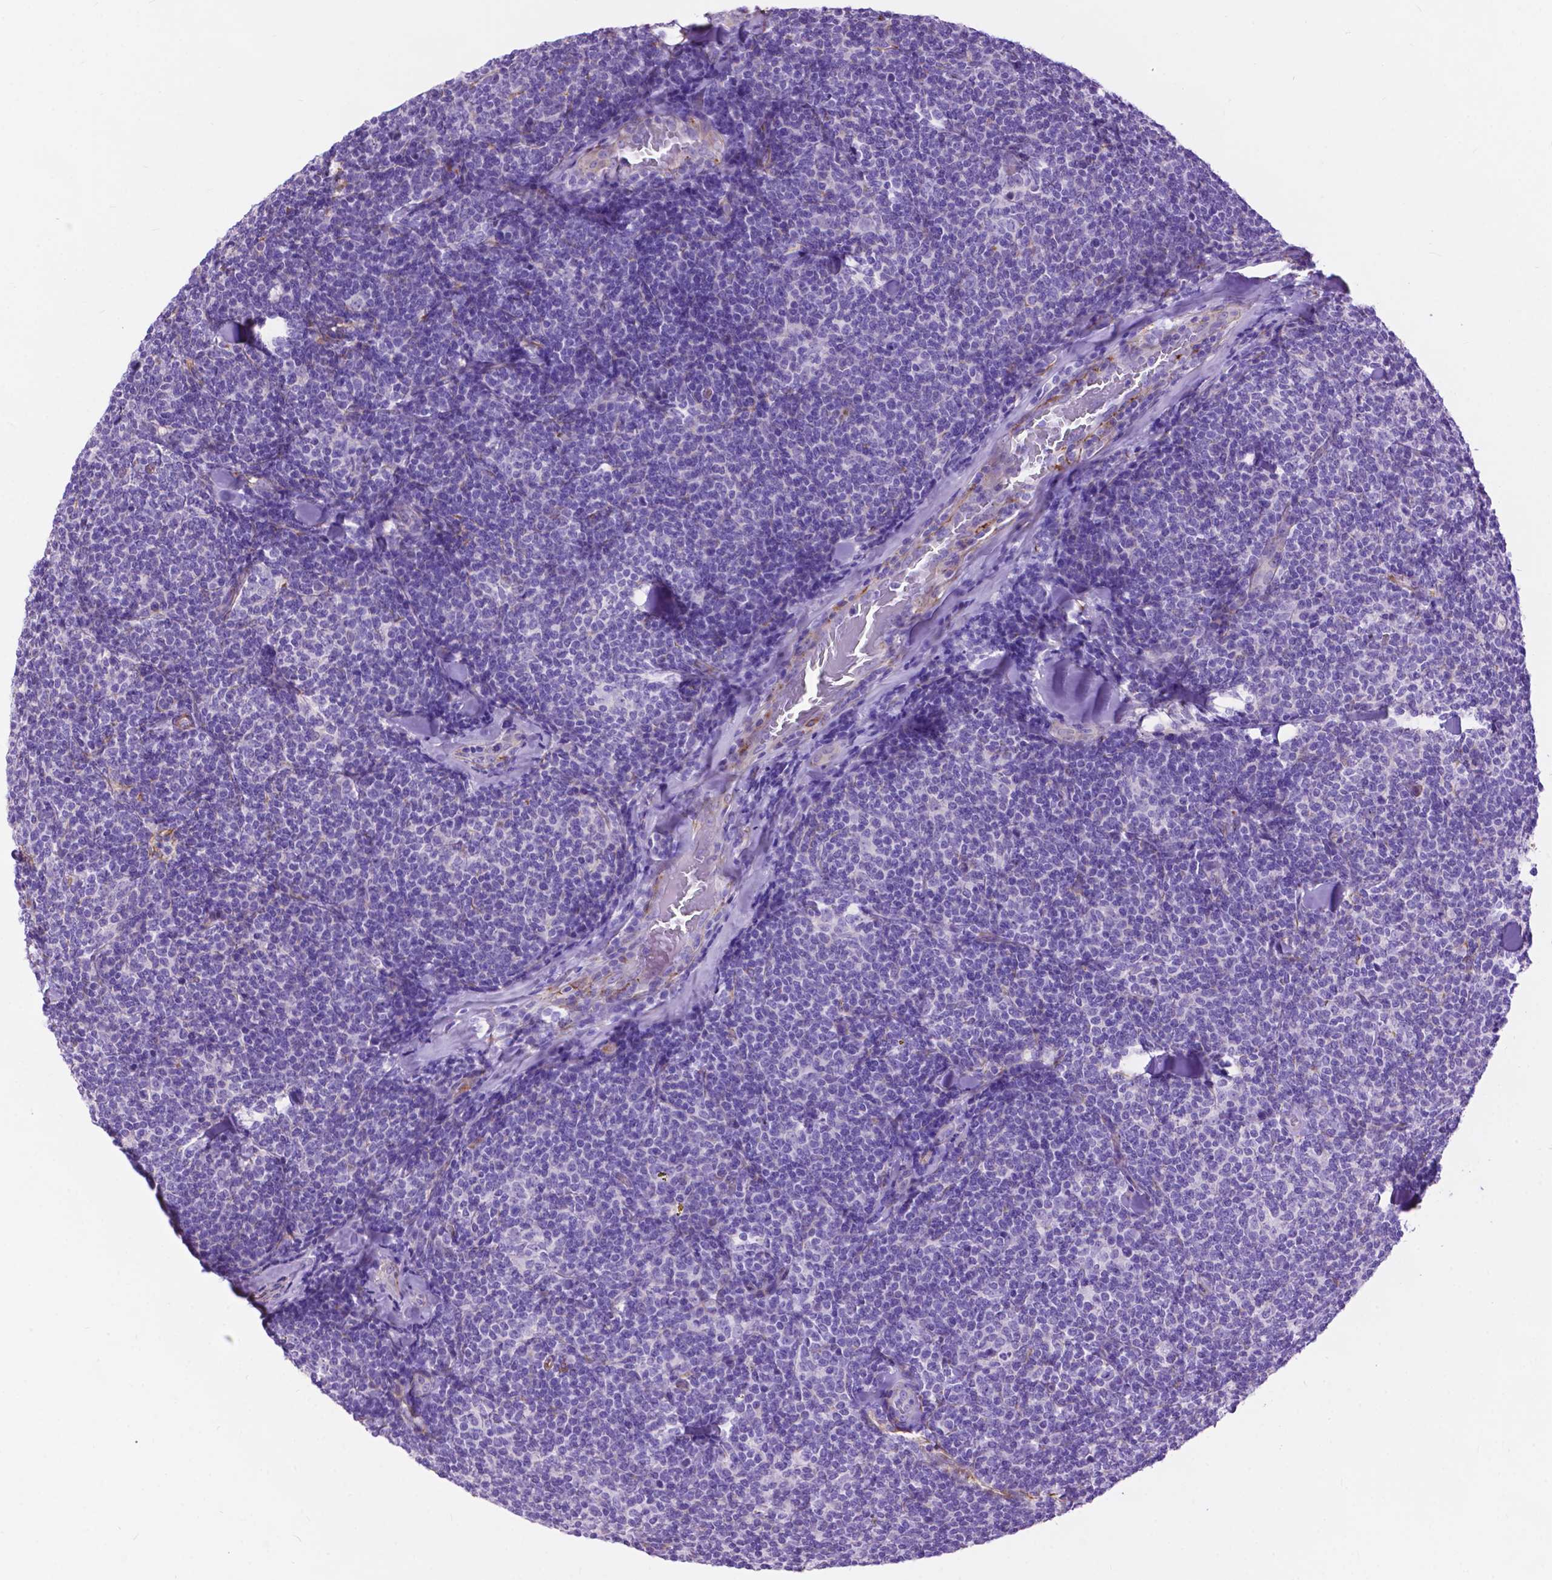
{"staining": {"intensity": "negative", "quantity": "none", "location": "none"}, "tissue": "lymphoma", "cell_type": "Tumor cells", "image_type": "cancer", "snomed": [{"axis": "morphology", "description": "Malignant lymphoma, non-Hodgkin's type, Low grade"}, {"axis": "topography", "description": "Lymph node"}], "caption": "Immunohistochemistry (IHC) of human malignant lymphoma, non-Hodgkin's type (low-grade) reveals no staining in tumor cells.", "gene": "PCDHA12", "patient": {"sex": "female", "age": 56}}